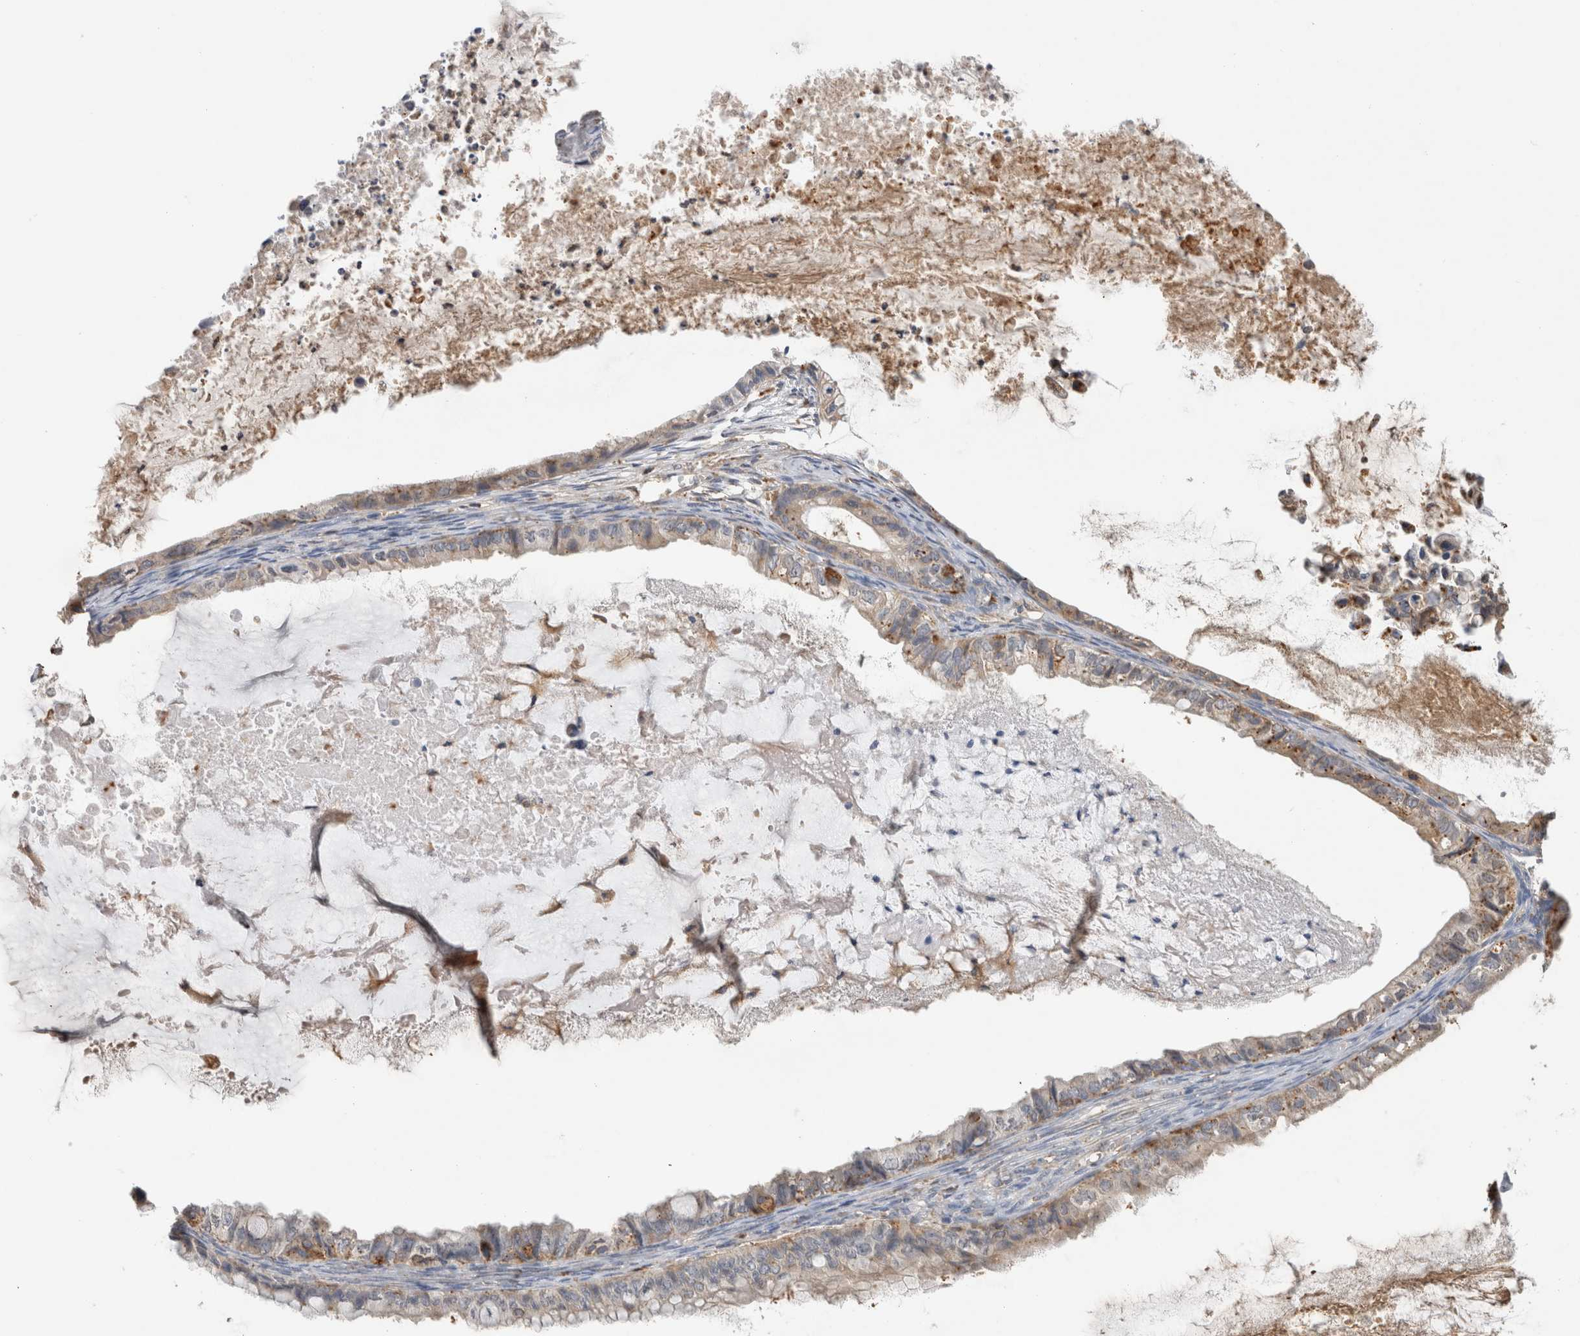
{"staining": {"intensity": "moderate", "quantity": "<25%", "location": "cytoplasmic/membranous"}, "tissue": "ovarian cancer", "cell_type": "Tumor cells", "image_type": "cancer", "snomed": [{"axis": "morphology", "description": "Cystadenocarcinoma, mucinous, NOS"}, {"axis": "topography", "description": "Ovary"}], "caption": "There is low levels of moderate cytoplasmic/membranous expression in tumor cells of mucinous cystadenocarcinoma (ovarian), as demonstrated by immunohistochemical staining (brown color).", "gene": "GNS", "patient": {"sex": "female", "age": 80}}